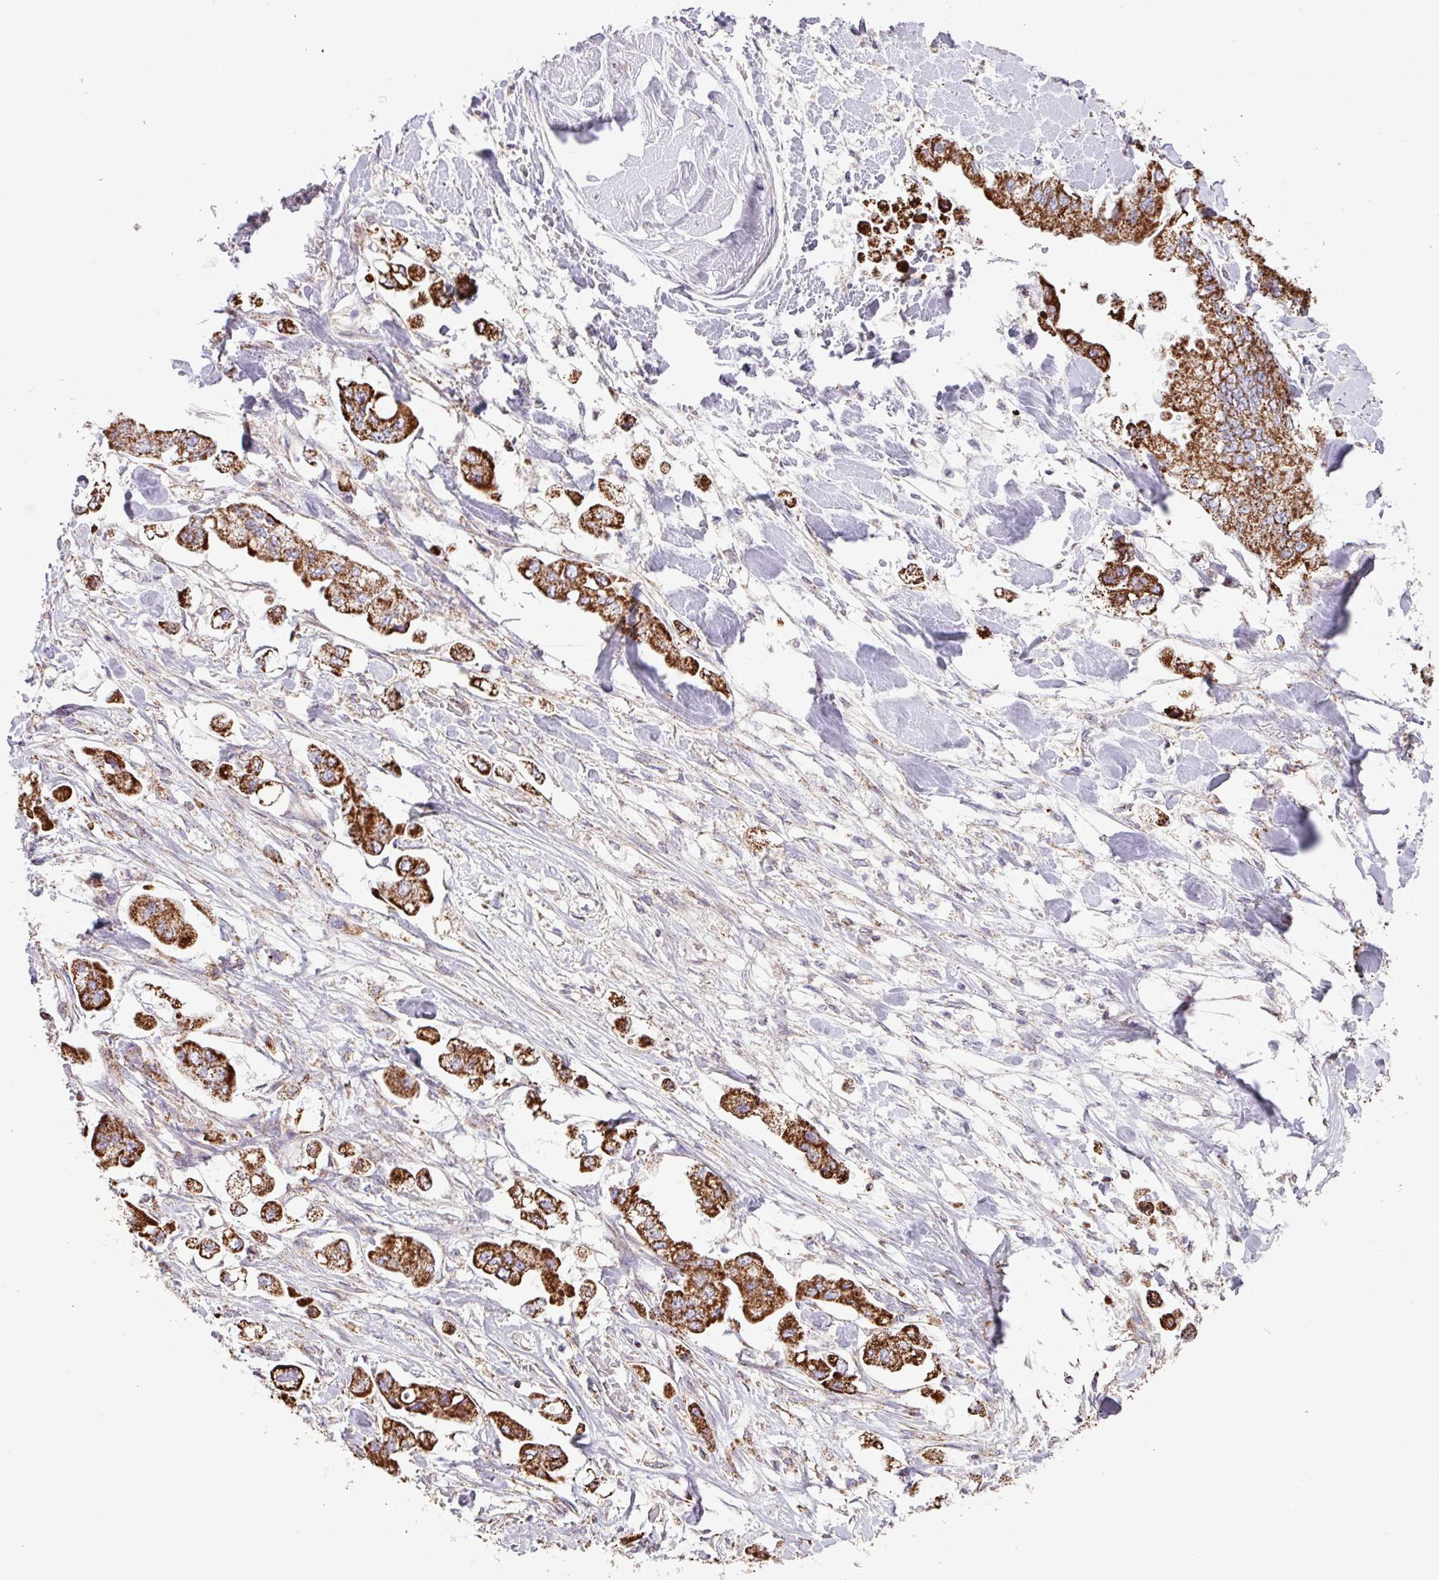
{"staining": {"intensity": "strong", "quantity": ">75%", "location": "cytoplasmic/membranous"}, "tissue": "stomach cancer", "cell_type": "Tumor cells", "image_type": "cancer", "snomed": [{"axis": "morphology", "description": "Adenocarcinoma, NOS"}, {"axis": "topography", "description": "Stomach"}], "caption": "Immunohistochemistry (DAB) staining of human stomach cancer exhibits strong cytoplasmic/membranous protein positivity in about >75% of tumor cells. (brown staining indicates protein expression, while blue staining denotes nuclei).", "gene": "RTL3", "patient": {"sex": "male", "age": 62}}